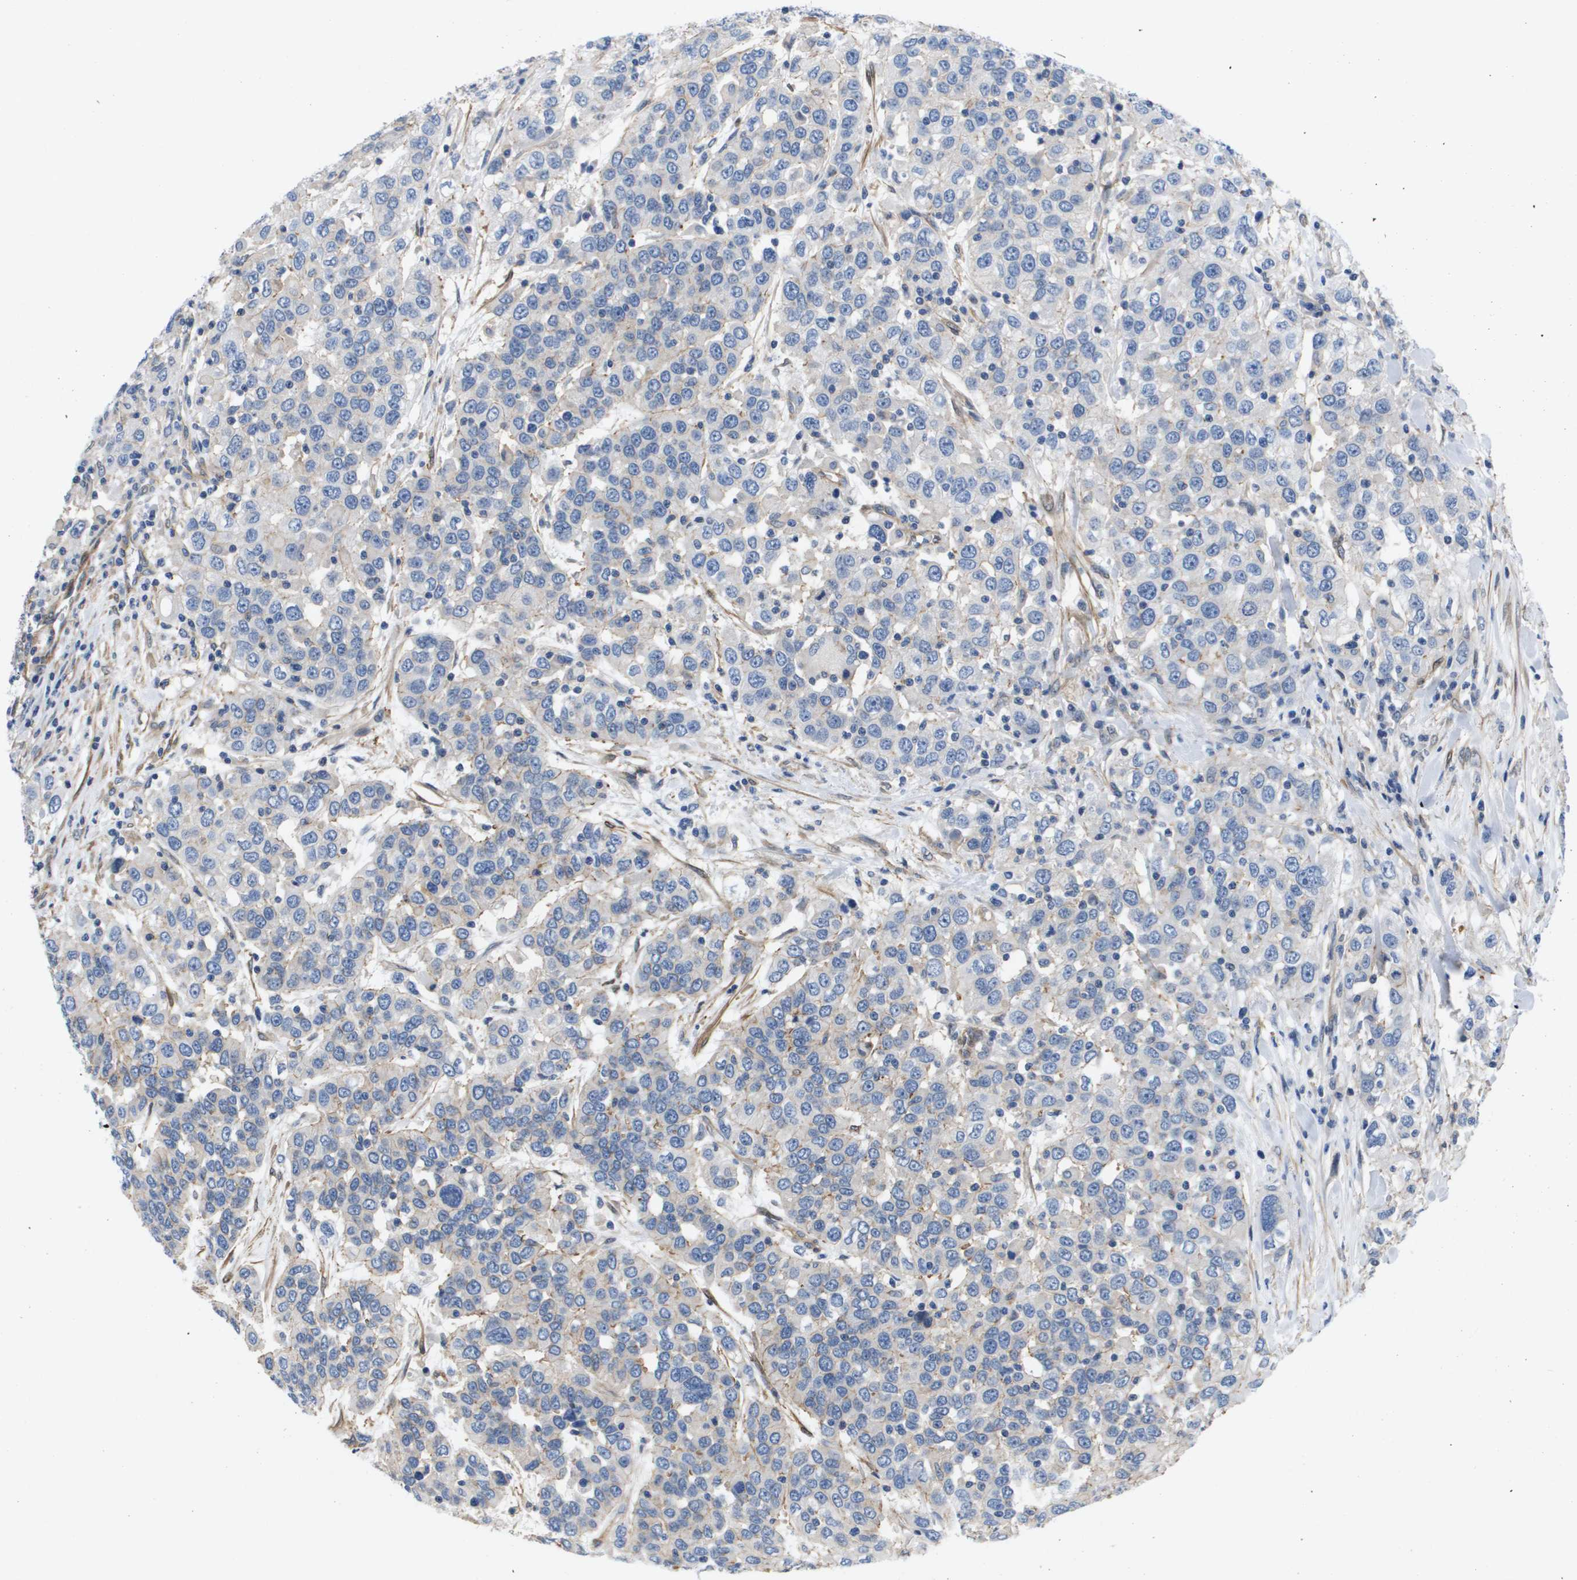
{"staining": {"intensity": "negative", "quantity": "none", "location": "none"}, "tissue": "urothelial cancer", "cell_type": "Tumor cells", "image_type": "cancer", "snomed": [{"axis": "morphology", "description": "Urothelial carcinoma, High grade"}, {"axis": "topography", "description": "Urinary bladder"}], "caption": "This is an immunohistochemistry photomicrograph of high-grade urothelial carcinoma. There is no positivity in tumor cells.", "gene": "LPP", "patient": {"sex": "female", "age": 80}}